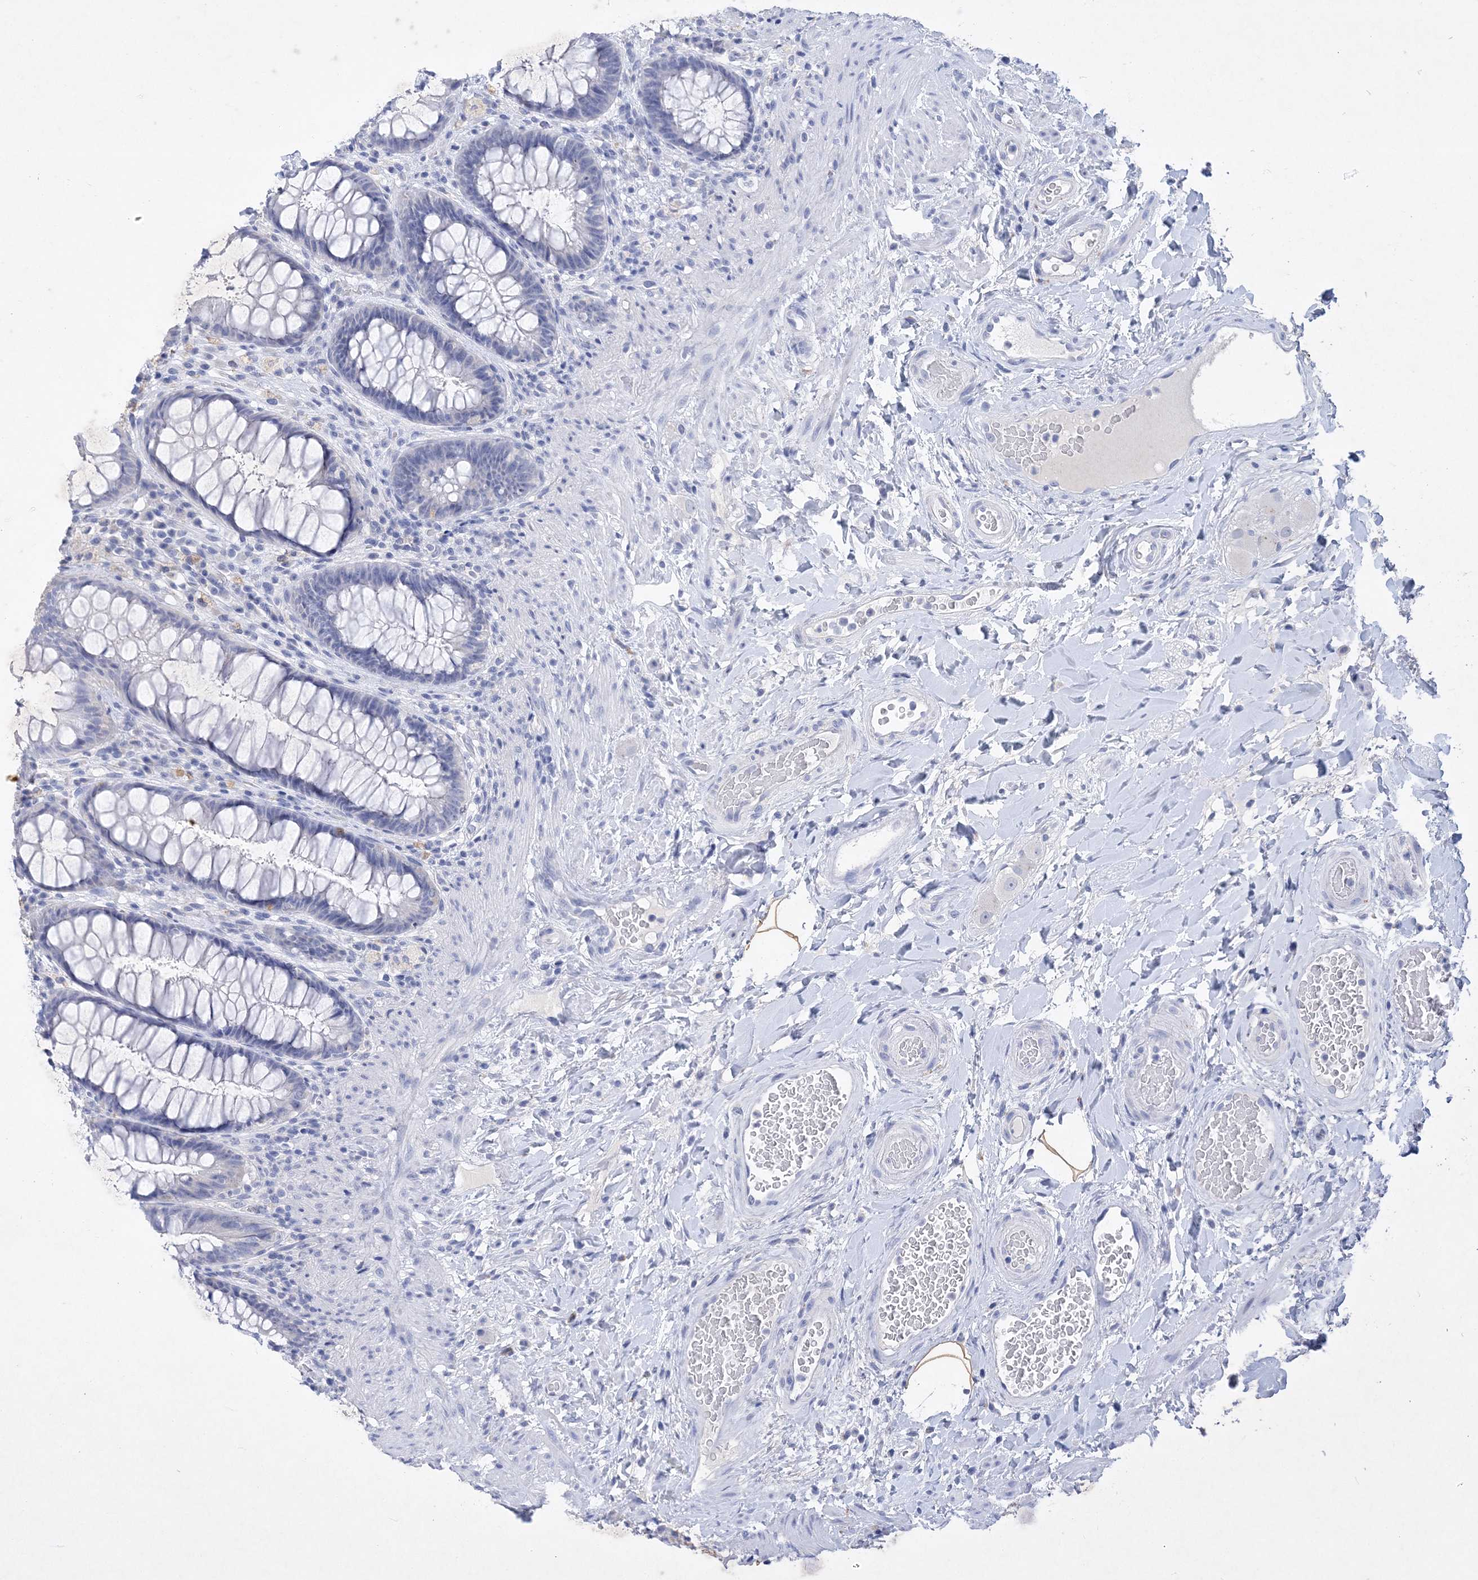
{"staining": {"intensity": "negative", "quantity": "none", "location": "none"}, "tissue": "rectum", "cell_type": "Glandular cells", "image_type": "normal", "snomed": [{"axis": "morphology", "description": "Normal tissue, NOS"}, {"axis": "topography", "description": "Rectum"}], "caption": "The immunohistochemistry (IHC) micrograph has no significant staining in glandular cells of rectum.", "gene": "COPS8", "patient": {"sex": "female", "age": 46}}